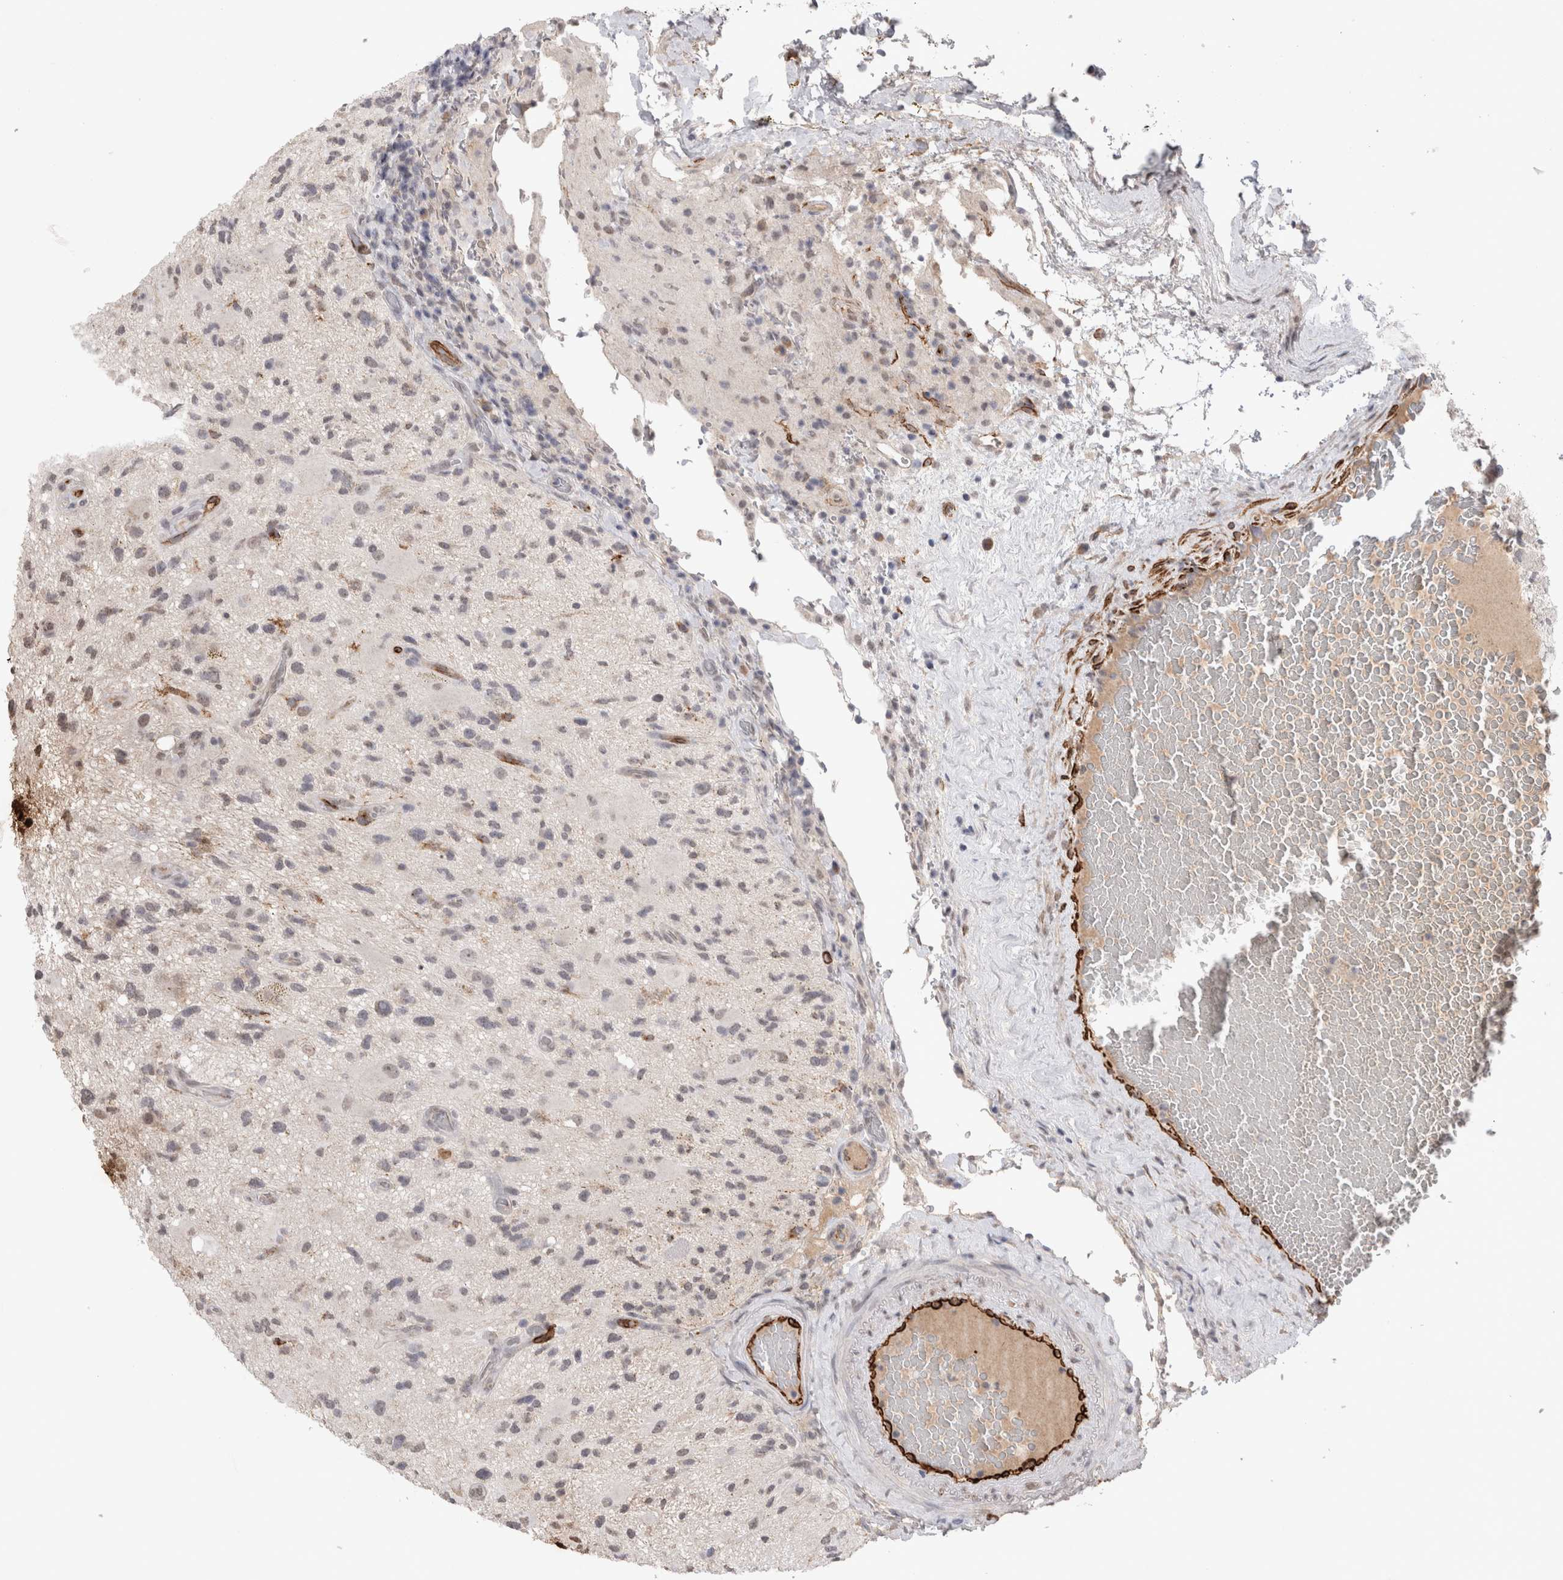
{"staining": {"intensity": "negative", "quantity": "none", "location": "none"}, "tissue": "glioma", "cell_type": "Tumor cells", "image_type": "cancer", "snomed": [{"axis": "morphology", "description": "Glioma, malignant, High grade"}, {"axis": "topography", "description": "Brain"}], "caption": "High magnification brightfield microscopy of malignant glioma (high-grade) stained with DAB (brown) and counterstained with hematoxylin (blue): tumor cells show no significant staining.", "gene": "CDH13", "patient": {"sex": "male", "age": 33}}